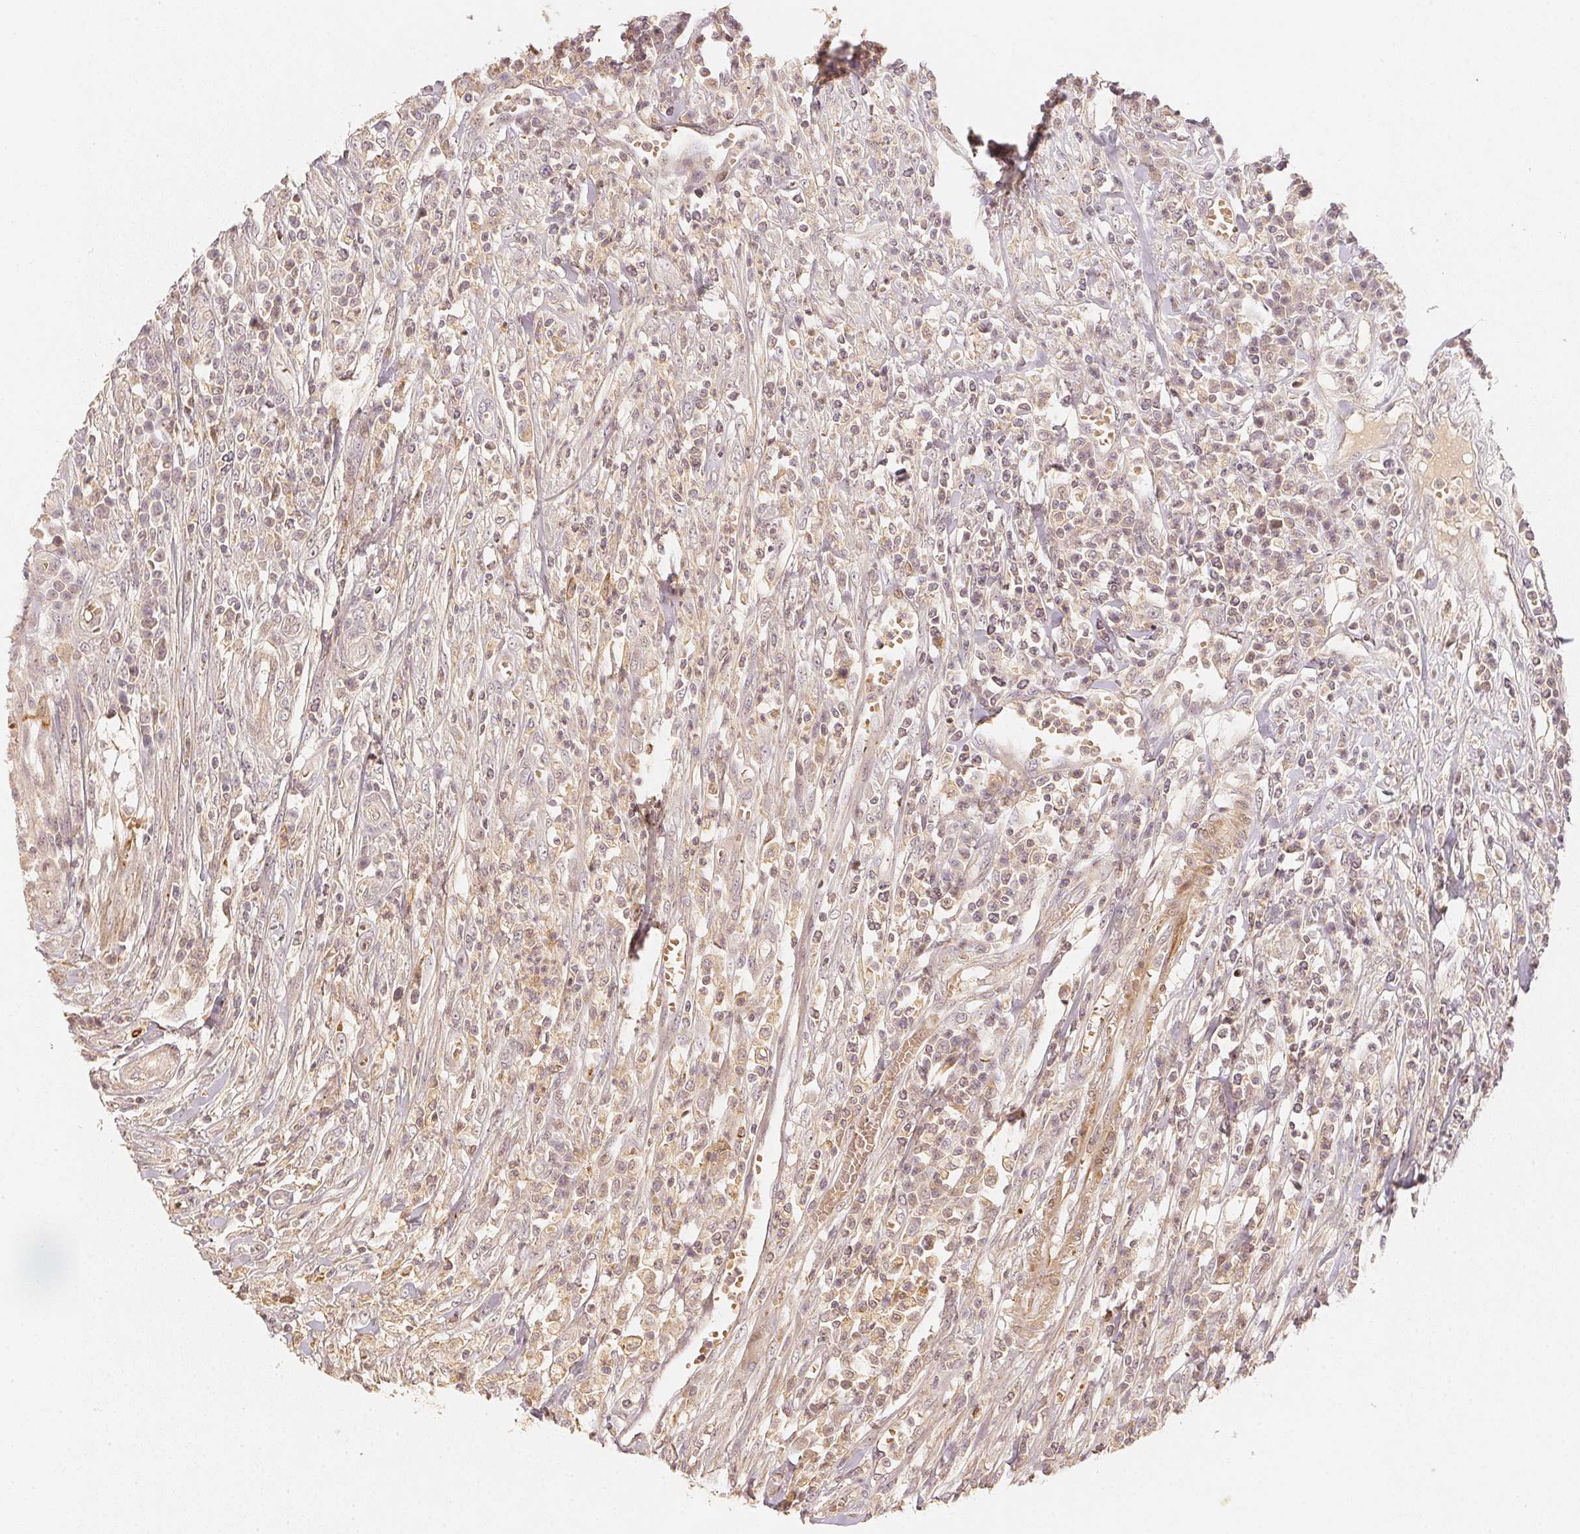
{"staining": {"intensity": "negative", "quantity": "none", "location": "none"}, "tissue": "colorectal cancer", "cell_type": "Tumor cells", "image_type": "cancer", "snomed": [{"axis": "morphology", "description": "Adenocarcinoma, NOS"}, {"axis": "topography", "description": "Colon"}], "caption": "The histopathology image shows no significant positivity in tumor cells of adenocarcinoma (colorectal).", "gene": "SERPINE1", "patient": {"sex": "male", "age": 65}}